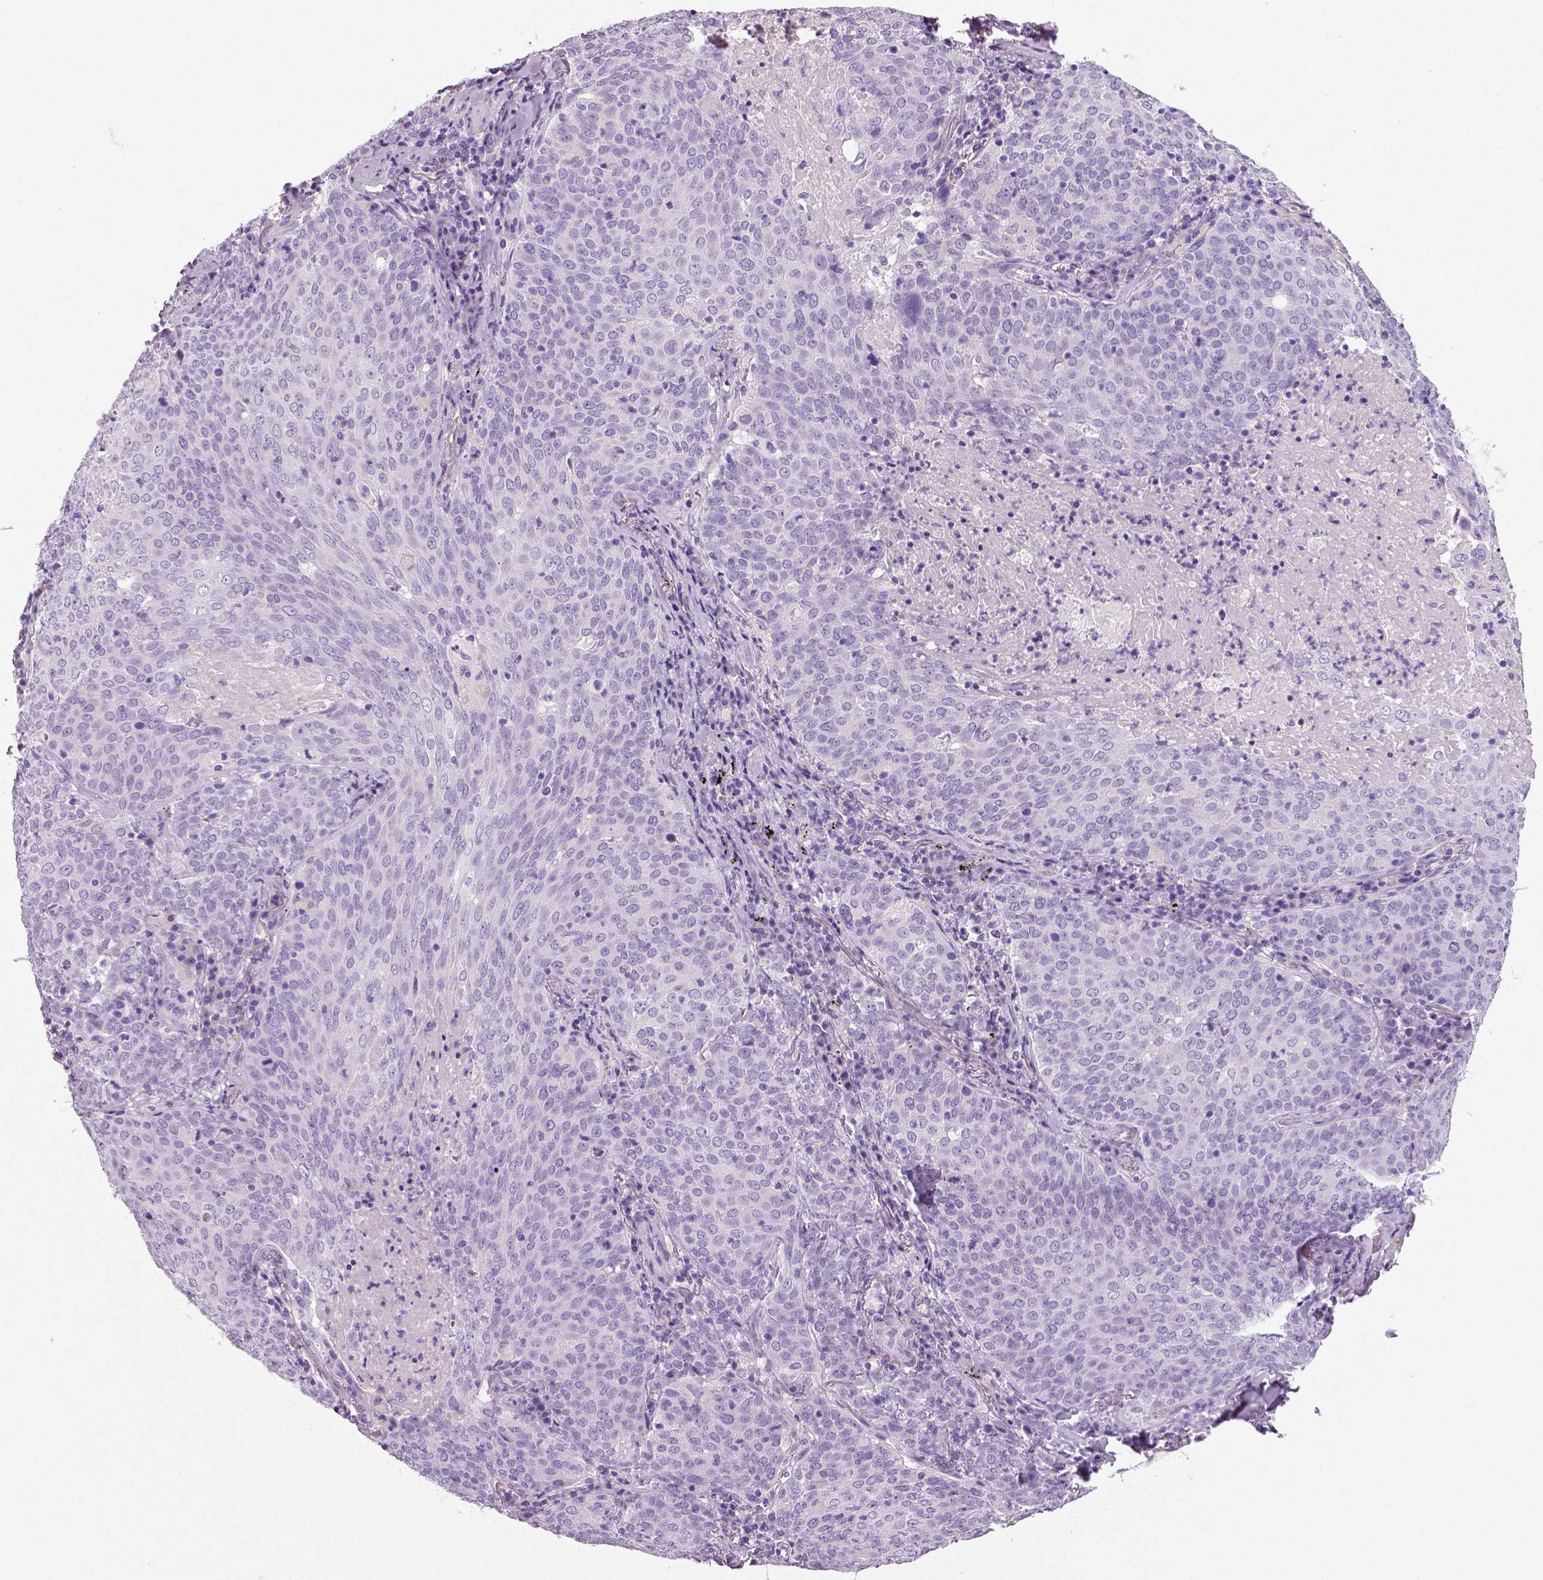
{"staining": {"intensity": "negative", "quantity": "none", "location": "none"}, "tissue": "lung cancer", "cell_type": "Tumor cells", "image_type": "cancer", "snomed": [{"axis": "morphology", "description": "Squamous cell carcinoma, NOS"}, {"axis": "topography", "description": "Lung"}], "caption": "Tumor cells show no significant expression in lung cancer (squamous cell carcinoma).", "gene": "NECAB2", "patient": {"sex": "male", "age": 82}}